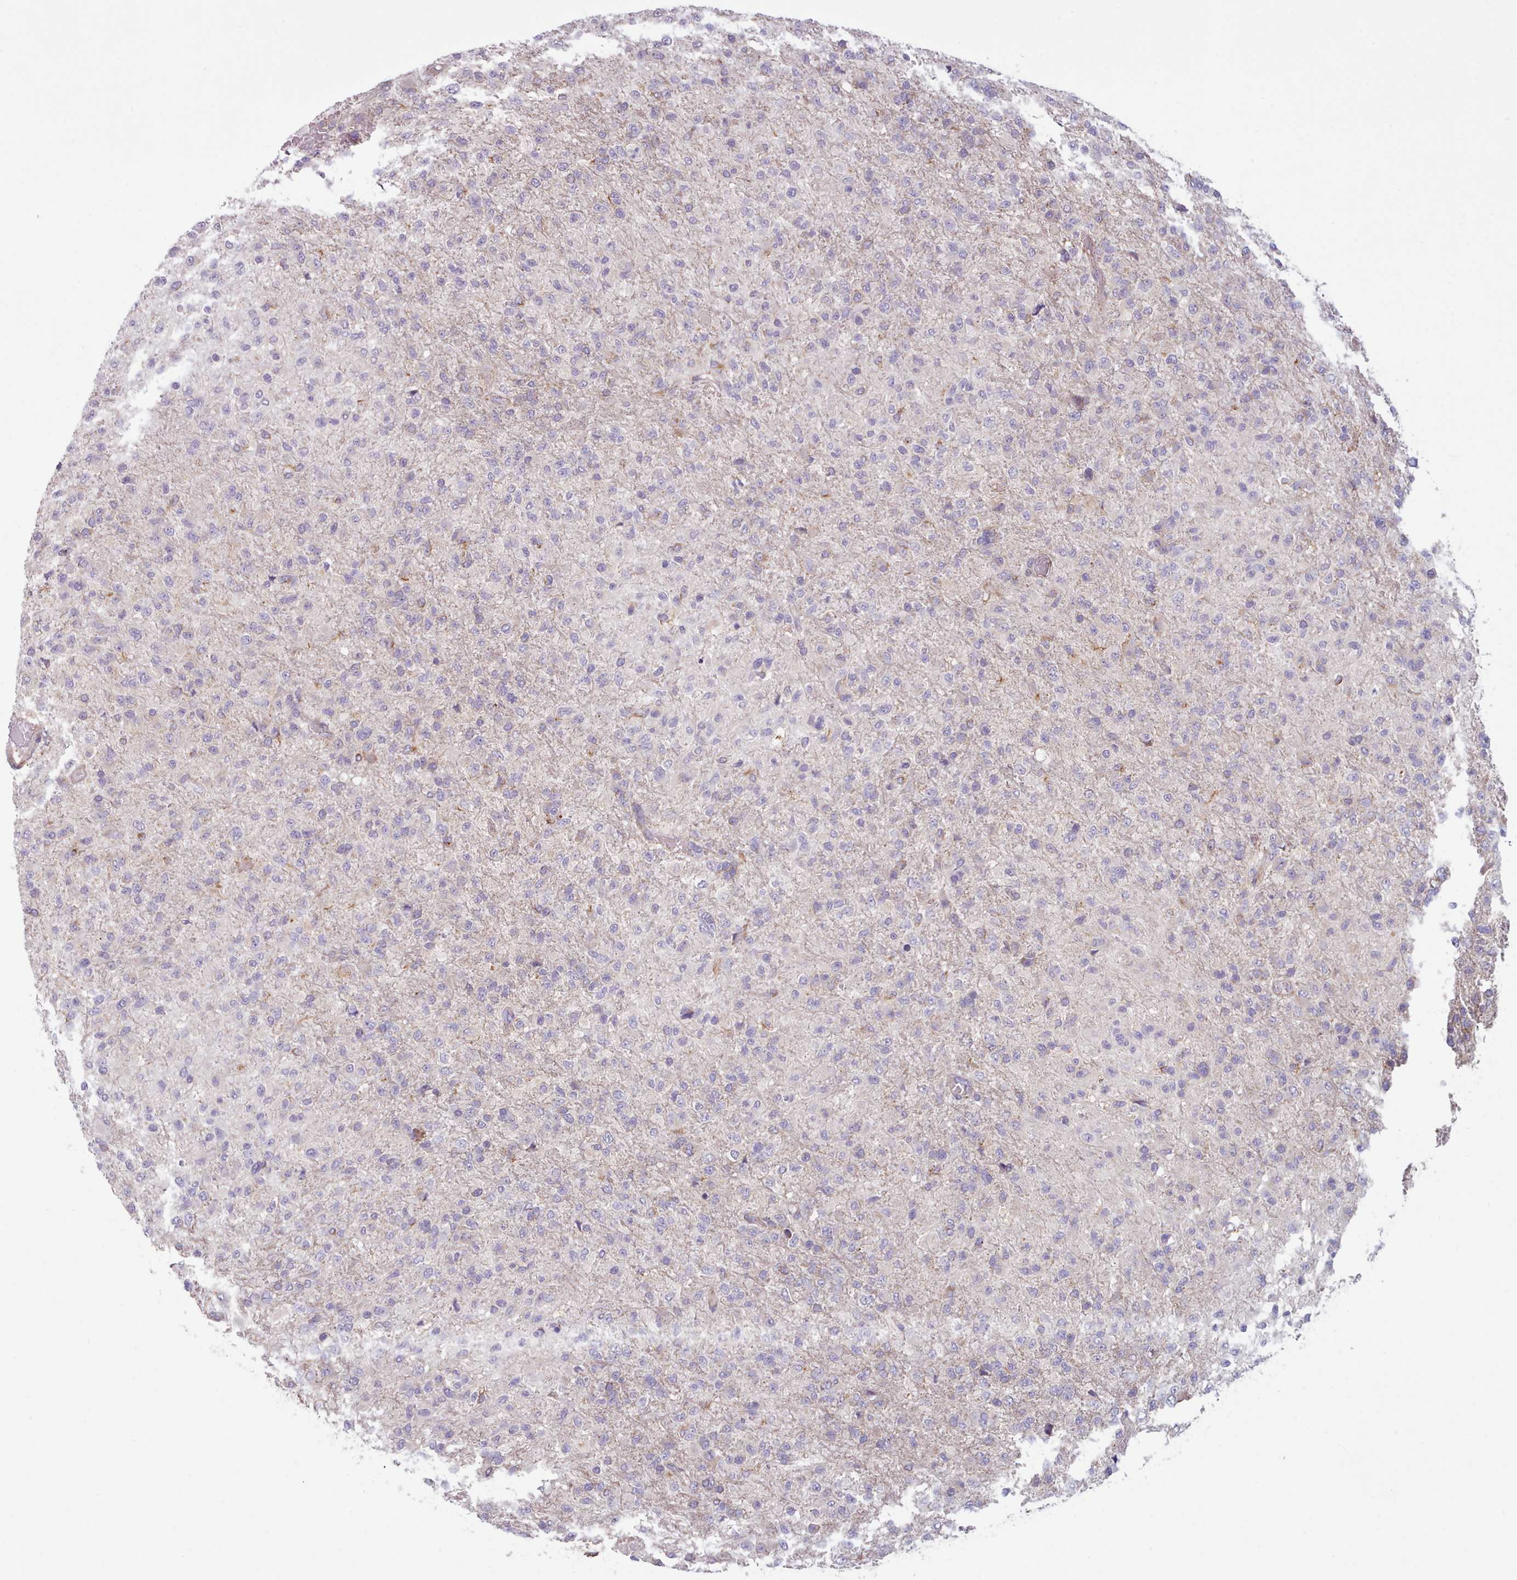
{"staining": {"intensity": "negative", "quantity": "none", "location": "none"}, "tissue": "glioma", "cell_type": "Tumor cells", "image_type": "cancer", "snomed": [{"axis": "morphology", "description": "Glioma, malignant, High grade"}, {"axis": "topography", "description": "Brain"}], "caption": "An immunohistochemistry (IHC) micrograph of high-grade glioma (malignant) is shown. There is no staining in tumor cells of high-grade glioma (malignant).", "gene": "CRYBG1", "patient": {"sex": "female", "age": 74}}